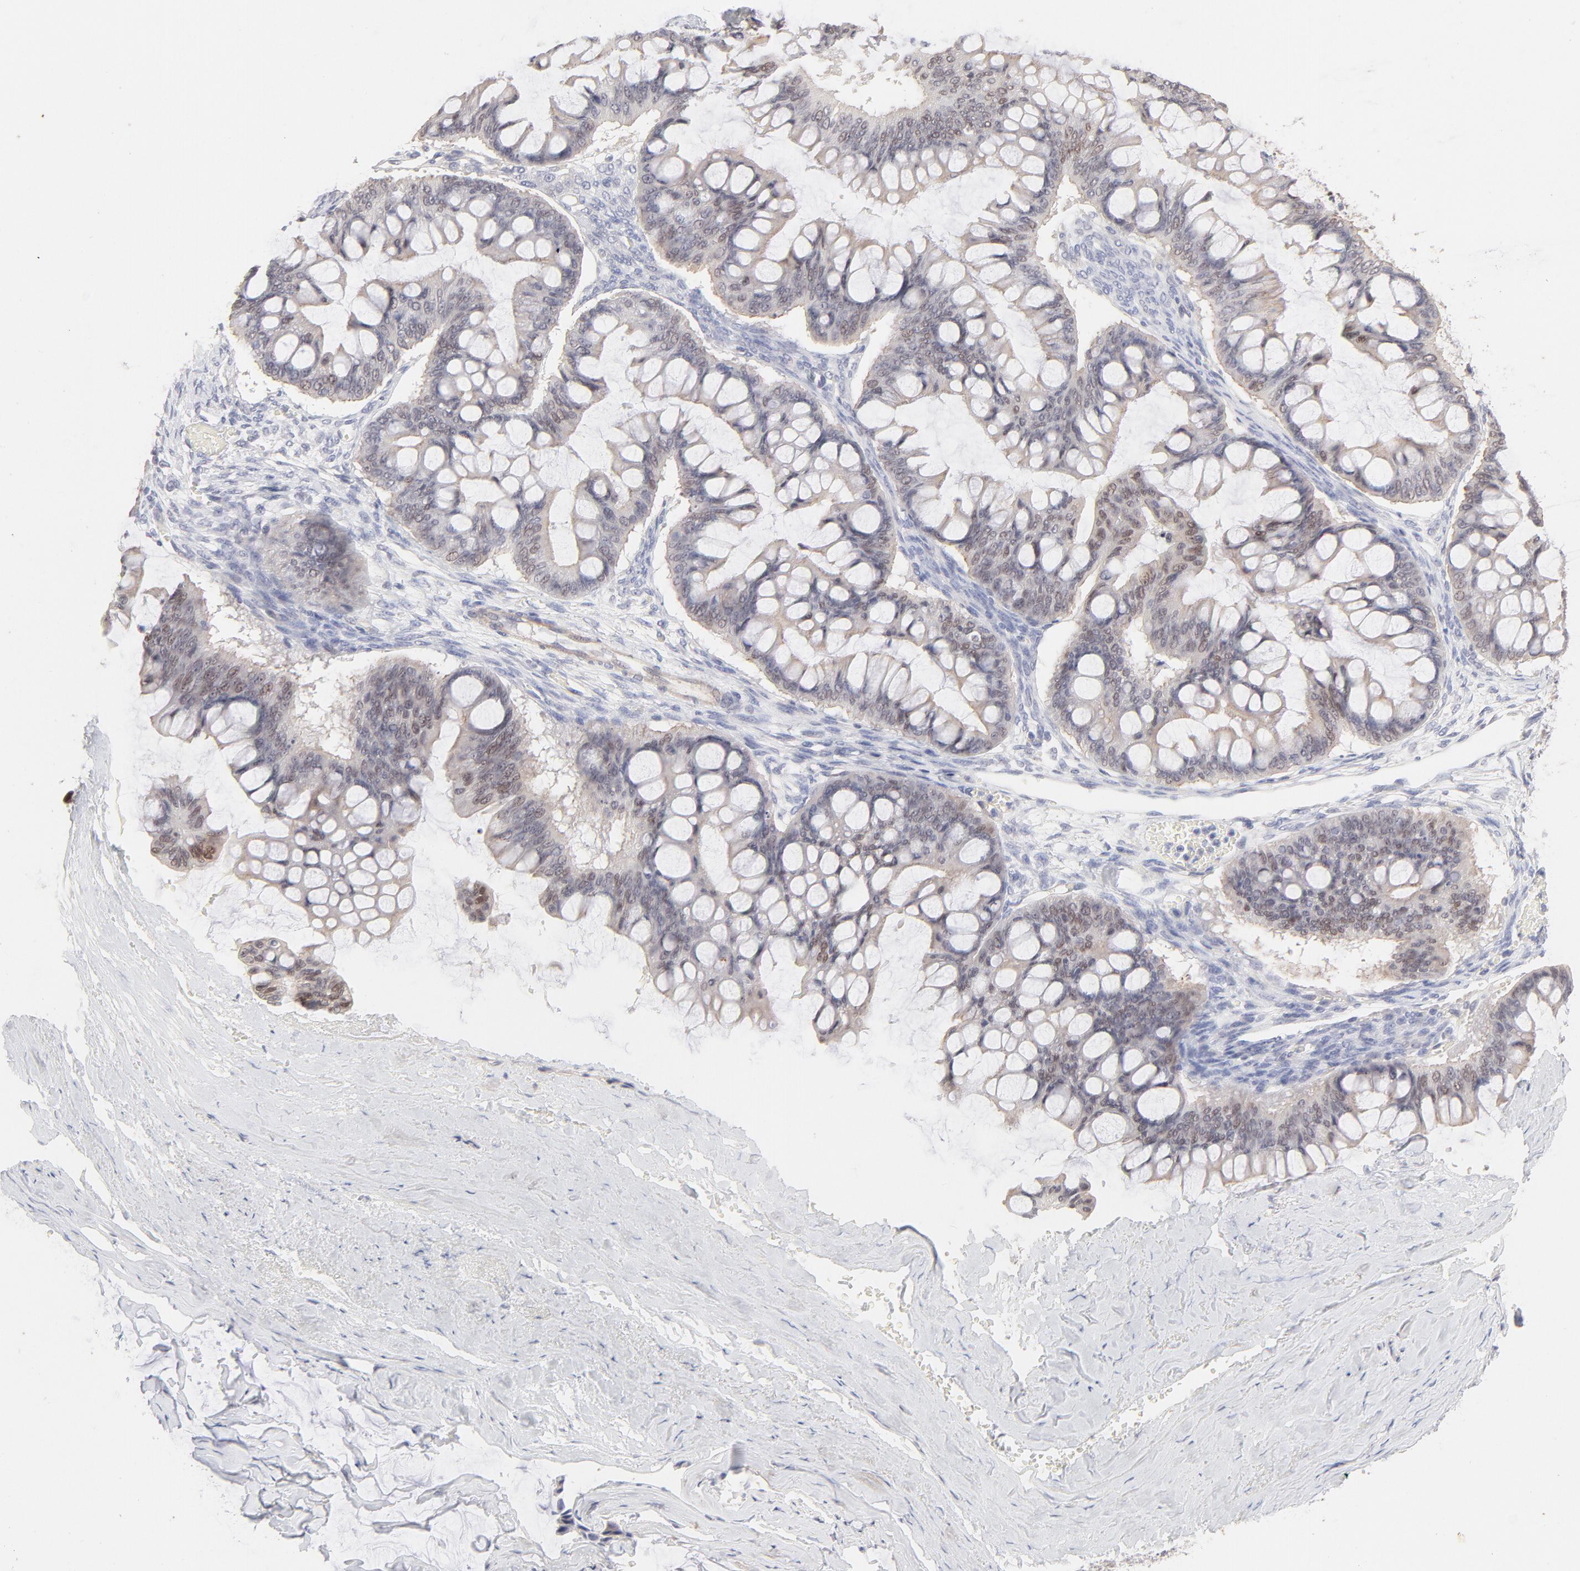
{"staining": {"intensity": "weak", "quantity": "<25%", "location": "nuclear"}, "tissue": "ovarian cancer", "cell_type": "Tumor cells", "image_type": "cancer", "snomed": [{"axis": "morphology", "description": "Cystadenocarcinoma, mucinous, NOS"}, {"axis": "topography", "description": "Ovary"}], "caption": "The image reveals no significant expression in tumor cells of mucinous cystadenocarcinoma (ovarian).", "gene": "ELF3", "patient": {"sex": "female", "age": 73}}